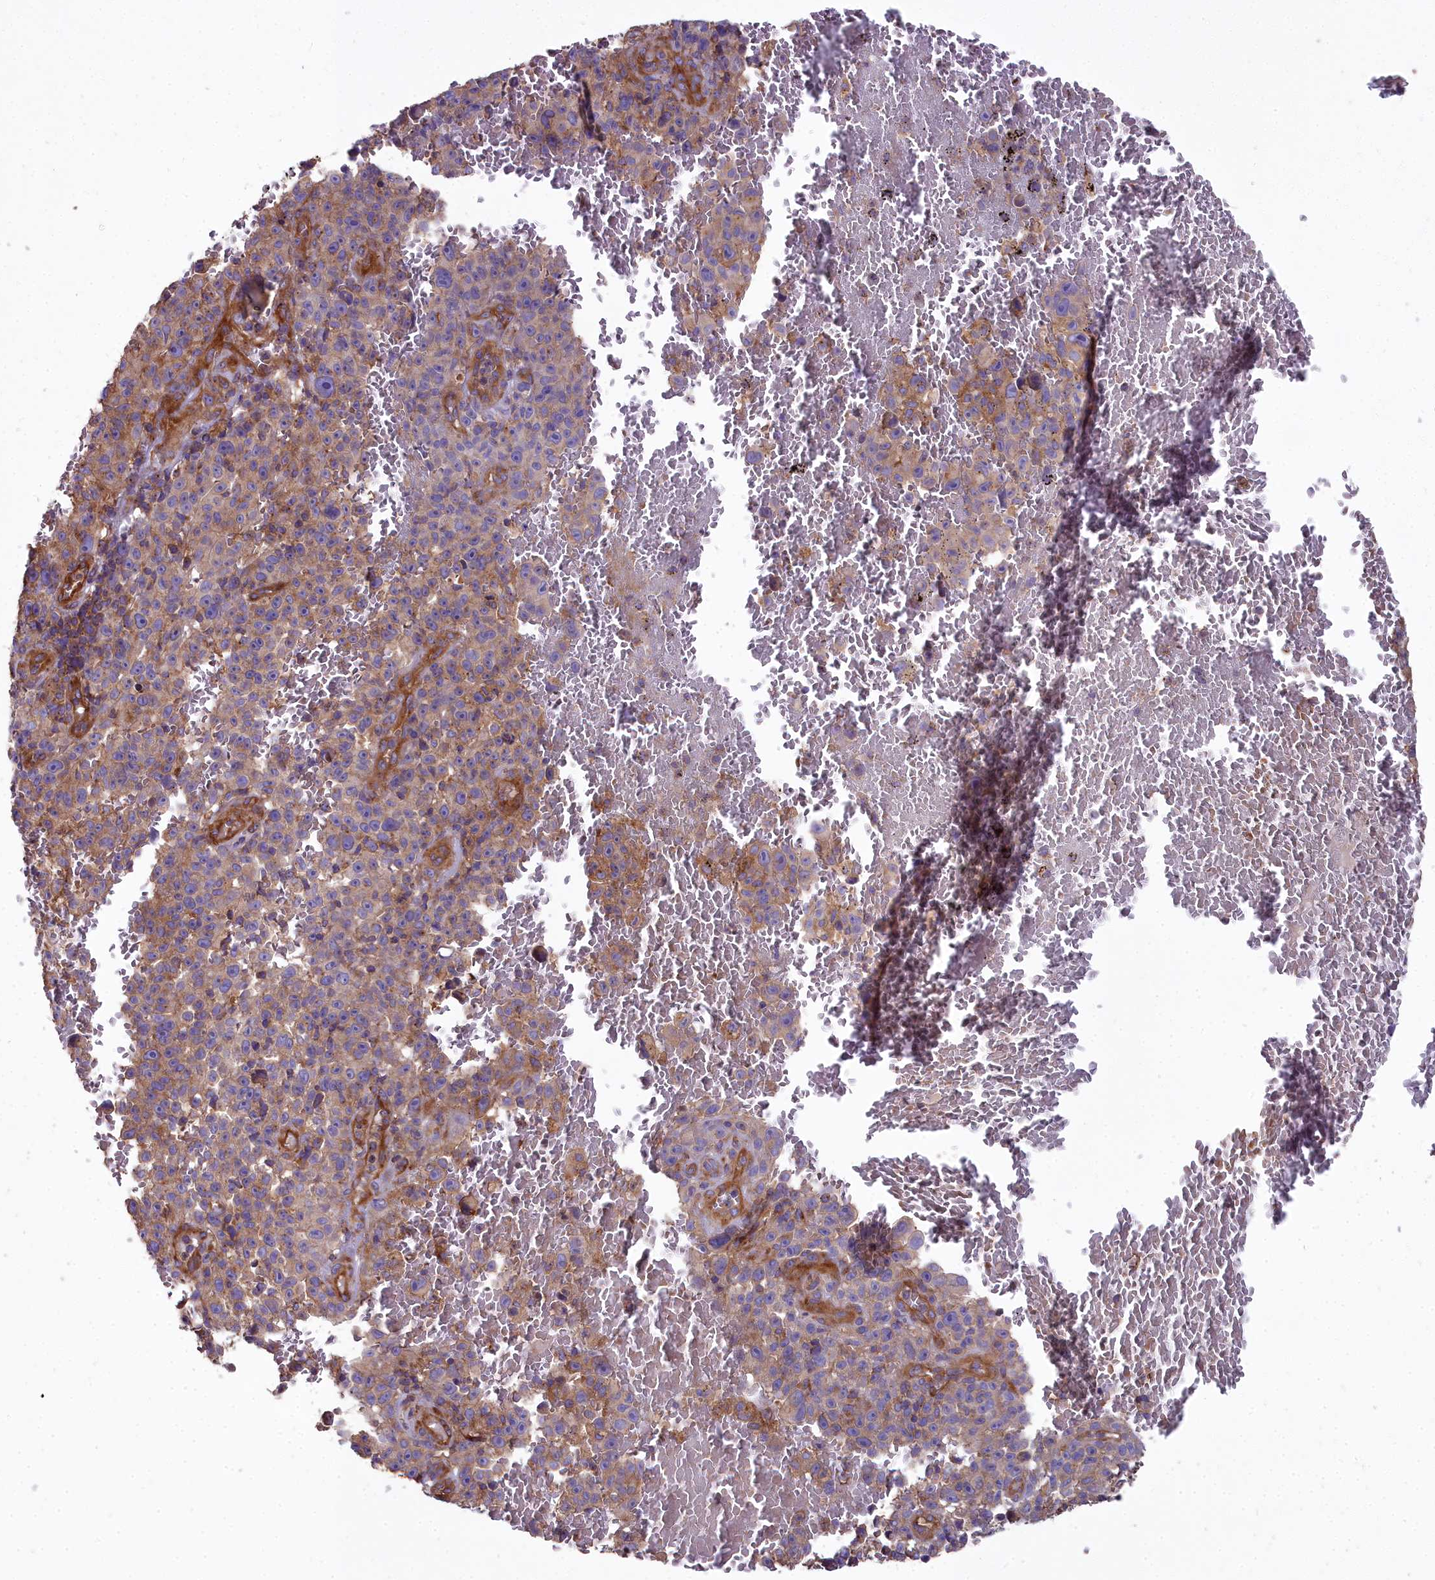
{"staining": {"intensity": "moderate", "quantity": "<25%", "location": "cytoplasmic/membranous"}, "tissue": "melanoma", "cell_type": "Tumor cells", "image_type": "cancer", "snomed": [{"axis": "morphology", "description": "Malignant melanoma, NOS"}, {"axis": "topography", "description": "Skin"}], "caption": "Immunohistochemistry (IHC) of malignant melanoma exhibits low levels of moderate cytoplasmic/membranous positivity in about <25% of tumor cells.", "gene": "DCTN3", "patient": {"sex": "female", "age": 82}}